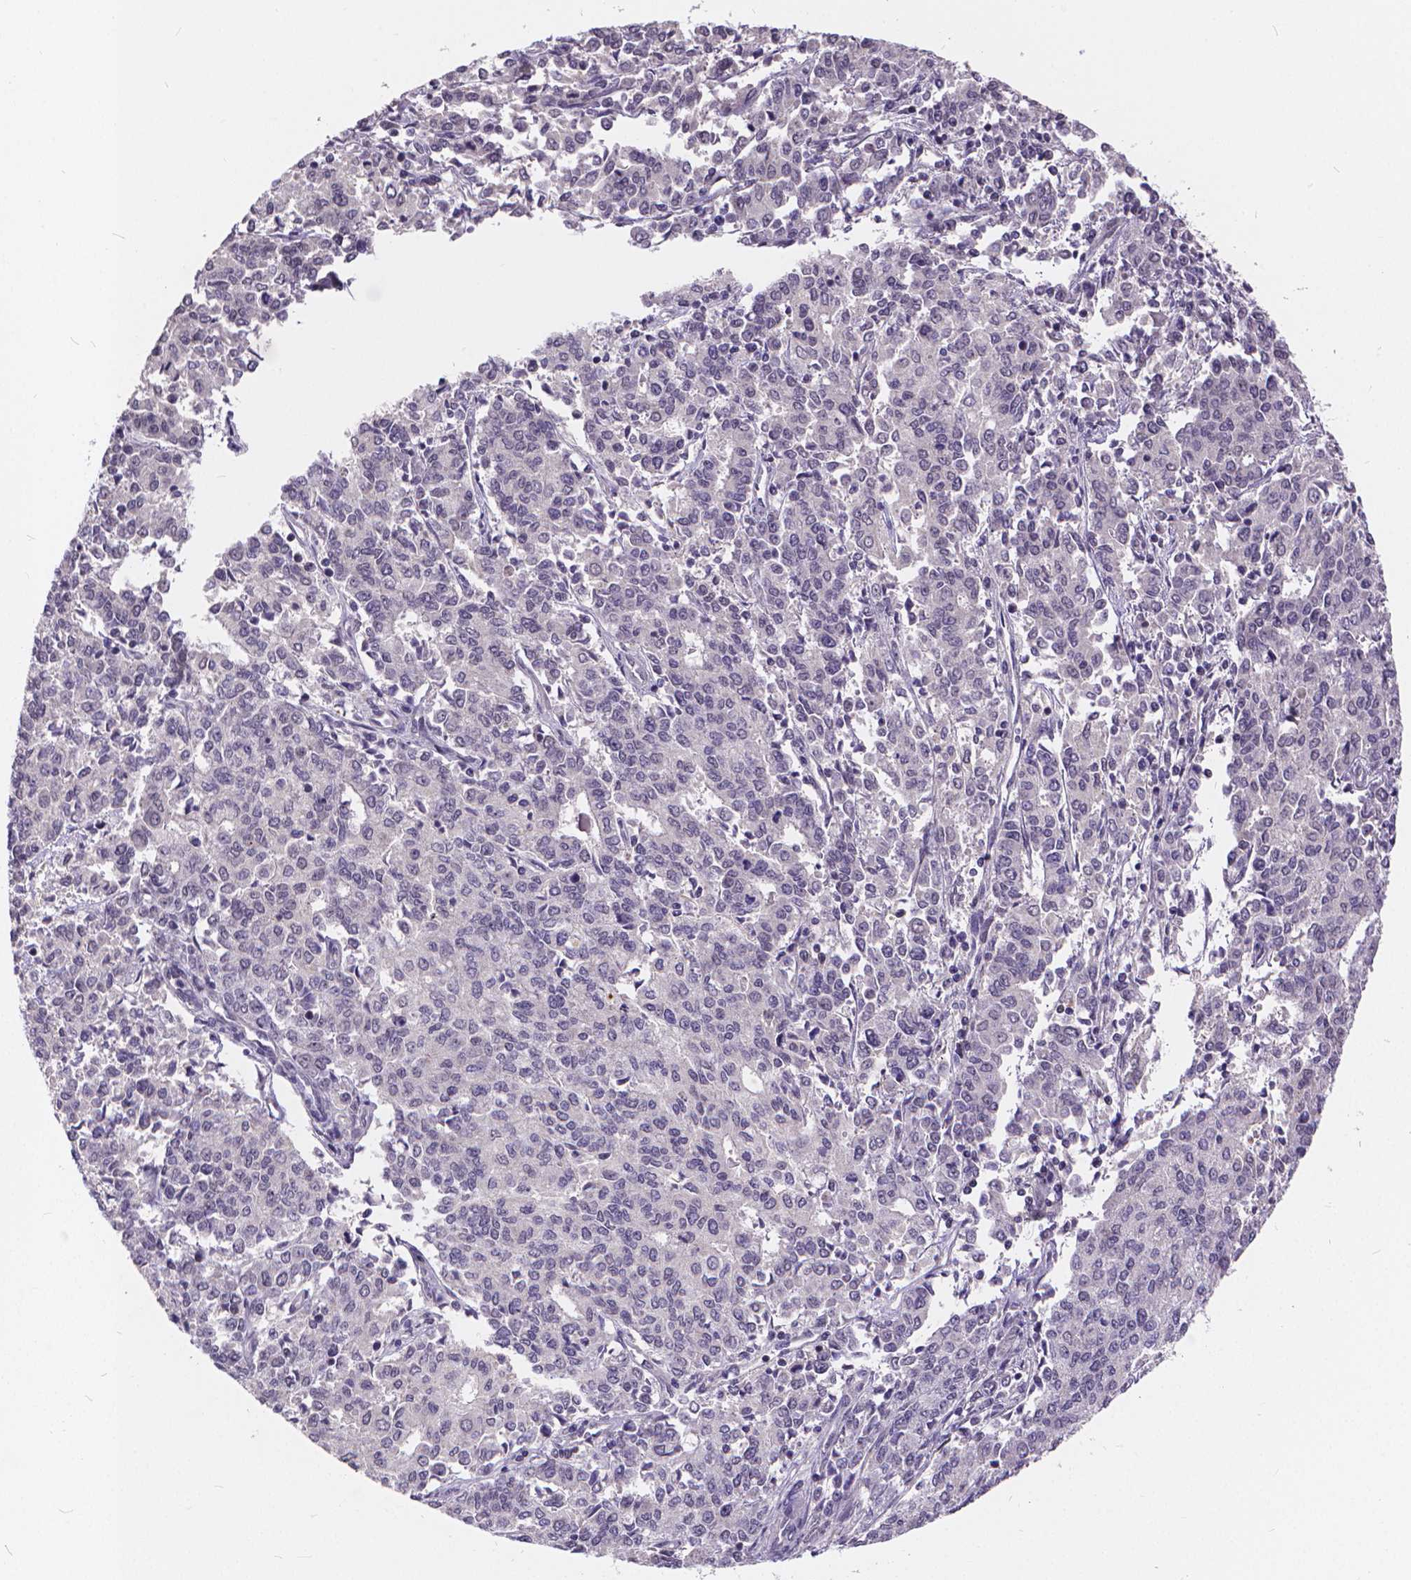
{"staining": {"intensity": "negative", "quantity": "none", "location": "none"}, "tissue": "endometrial cancer", "cell_type": "Tumor cells", "image_type": "cancer", "snomed": [{"axis": "morphology", "description": "Adenocarcinoma, NOS"}, {"axis": "topography", "description": "Endometrium"}], "caption": "Tumor cells are negative for brown protein staining in endometrial cancer.", "gene": "GLRB", "patient": {"sex": "female", "age": 50}}